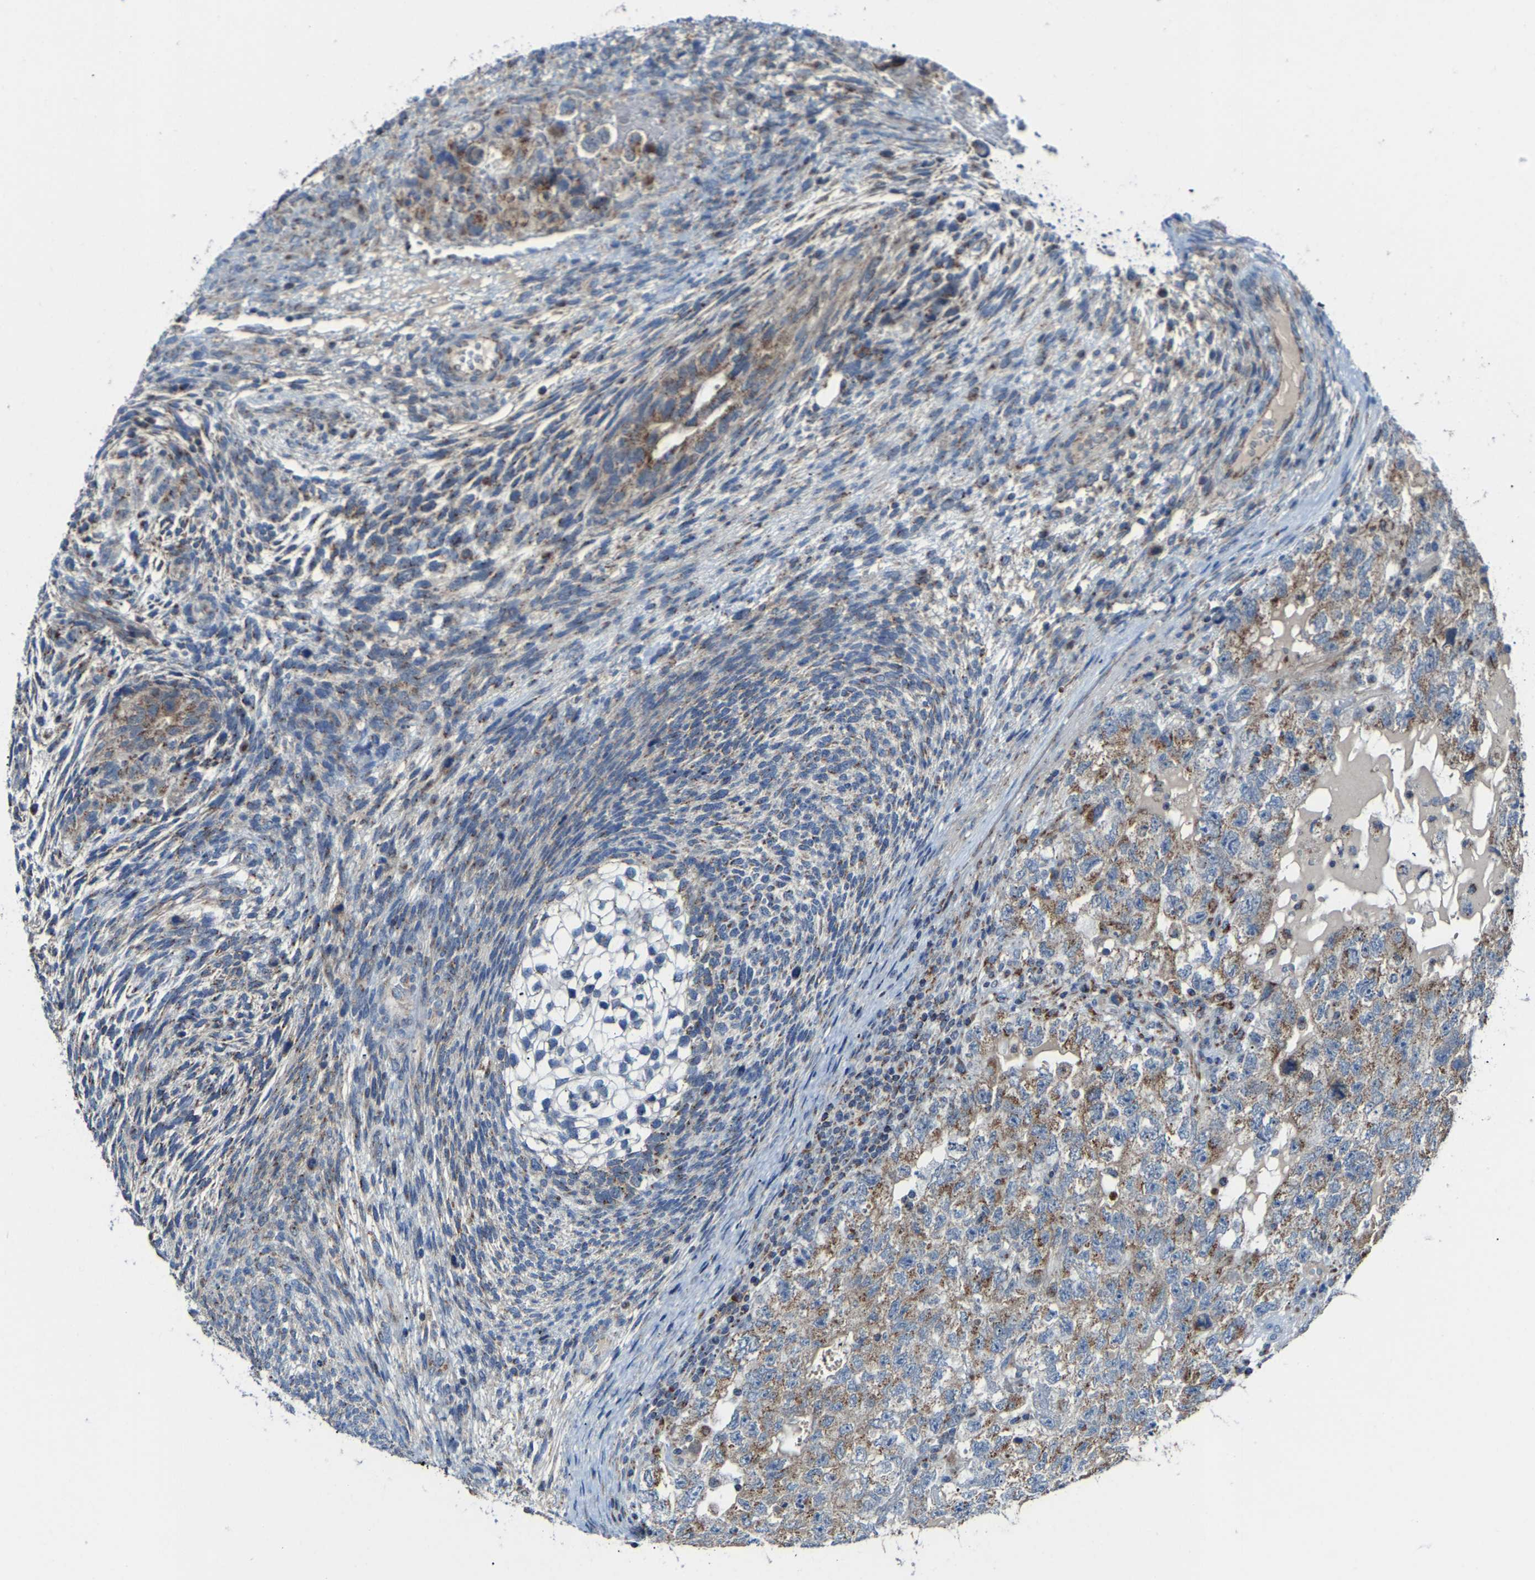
{"staining": {"intensity": "moderate", "quantity": ">75%", "location": "cytoplasmic/membranous"}, "tissue": "testis cancer", "cell_type": "Tumor cells", "image_type": "cancer", "snomed": [{"axis": "morphology", "description": "Carcinoma, Embryonal, NOS"}, {"axis": "topography", "description": "Testis"}], "caption": "High-power microscopy captured an immunohistochemistry (IHC) photomicrograph of testis cancer (embryonal carcinoma), revealing moderate cytoplasmic/membranous expression in approximately >75% of tumor cells.", "gene": "CANT1", "patient": {"sex": "male", "age": 36}}